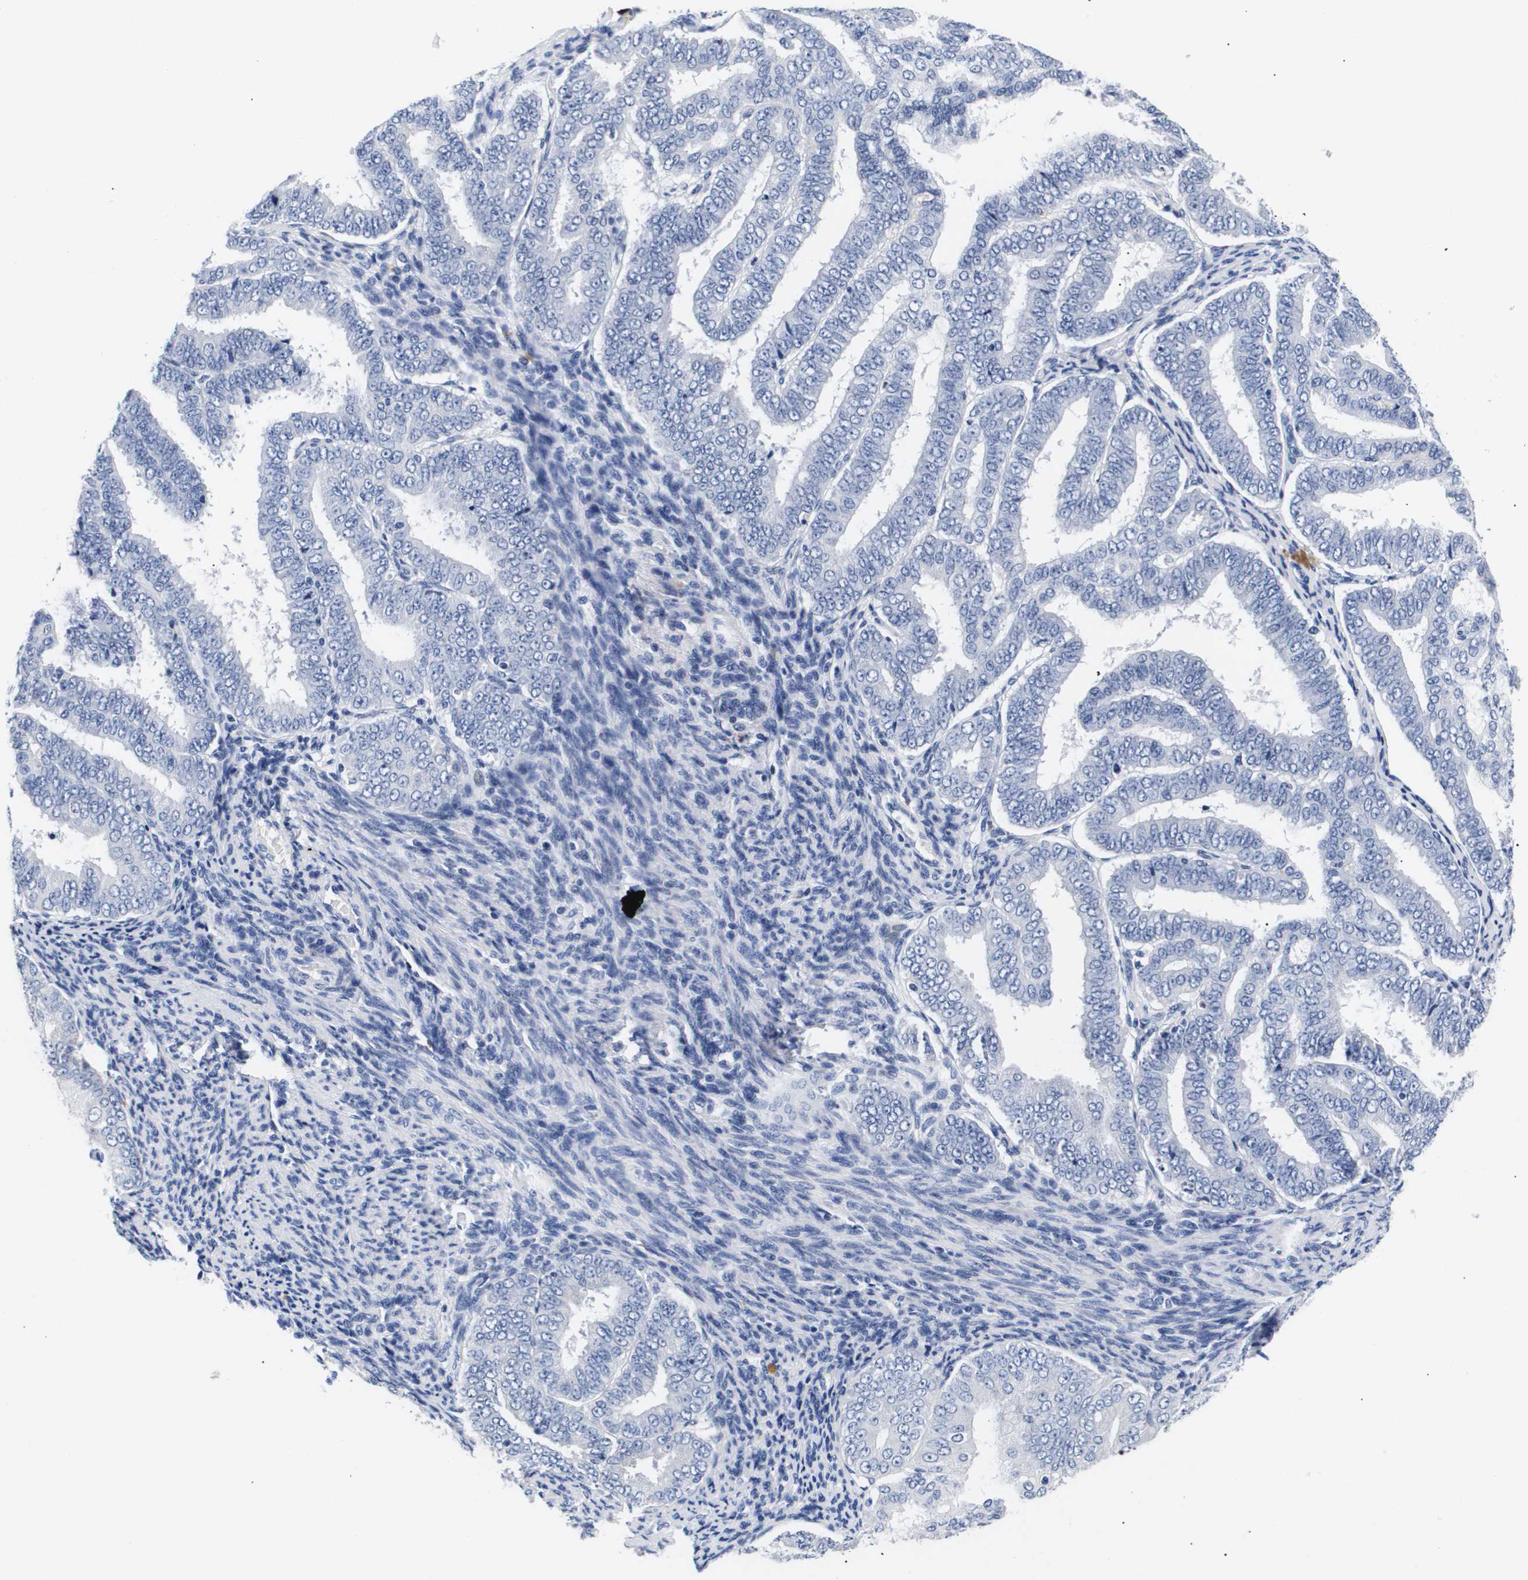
{"staining": {"intensity": "negative", "quantity": "none", "location": "none"}, "tissue": "endometrial cancer", "cell_type": "Tumor cells", "image_type": "cancer", "snomed": [{"axis": "morphology", "description": "Adenocarcinoma, NOS"}, {"axis": "topography", "description": "Endometrium"}], "caption": "Endometrial adenocarcinoma was stained to show a protein in brown. There is no significant expression in tumor cells. (DAB immunohistochemistry visualized using brightfield microscopy, high magnification).", "gene": "ATP6V0A4", "patient": {"sex": "female", "age": 63}}